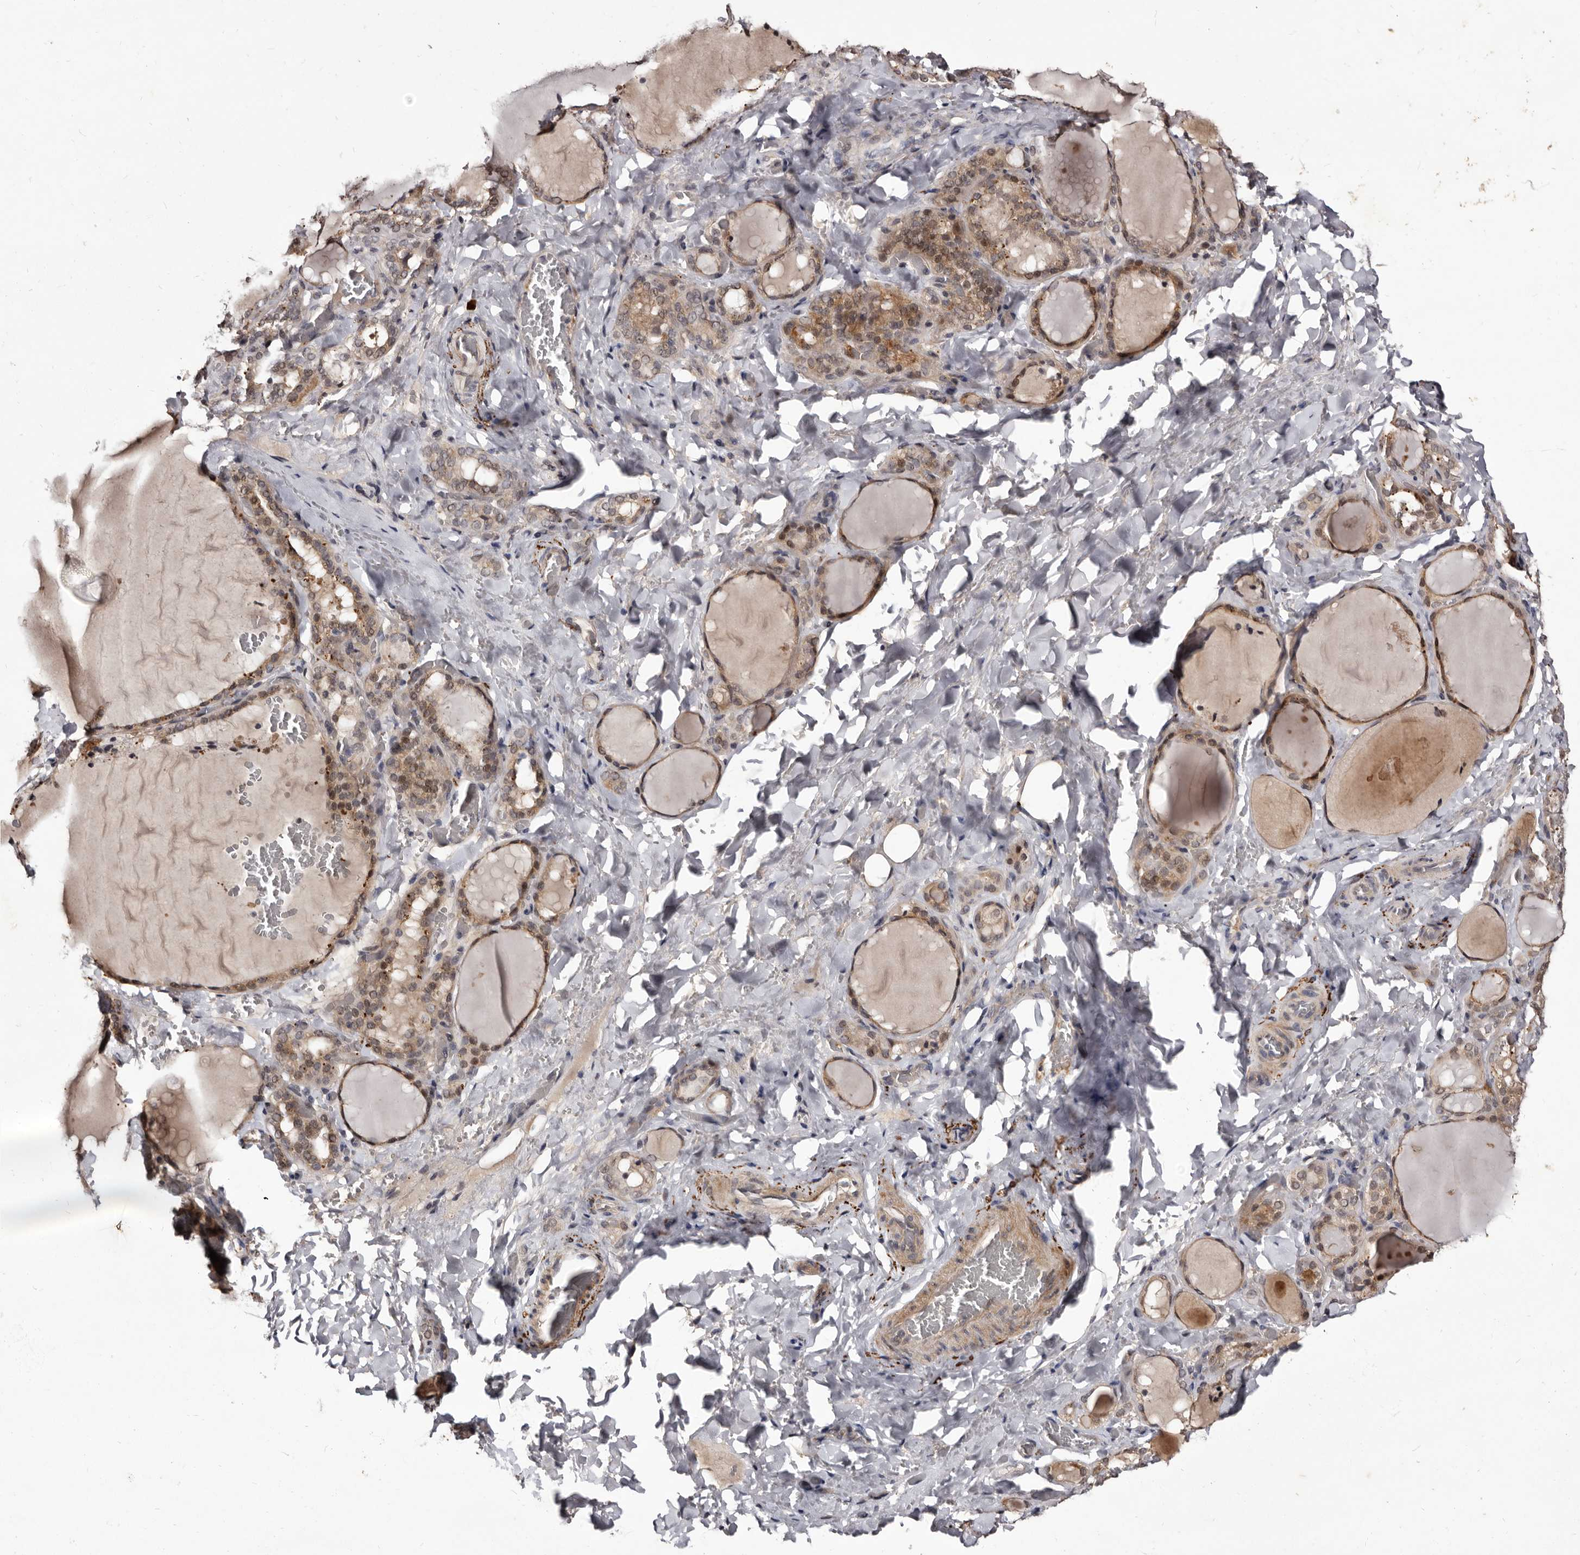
{"staining": {"intensity": "moderate", "quantity": ">75%", "location": "cytoplasmic/membranous,nuclear"}, "tissue": "thyroid gland", "cell_type": "Glandular cells", "image_type": "normal", "snomed": [{"axis": "morphology", "description": "Normal tissue, NOS"}, {"axis": "topography", "description": "Thyroid gland"}], "caption": "A photomicrograph showing moderate cytoplasmic/membranous,nuclear staining in about >75% of glandular cells in normal thyroid gland, as visualized by brown immunohistochemical staining.", "gene": "LANCL2", "patient": {"sex": "female", "age": 22}}